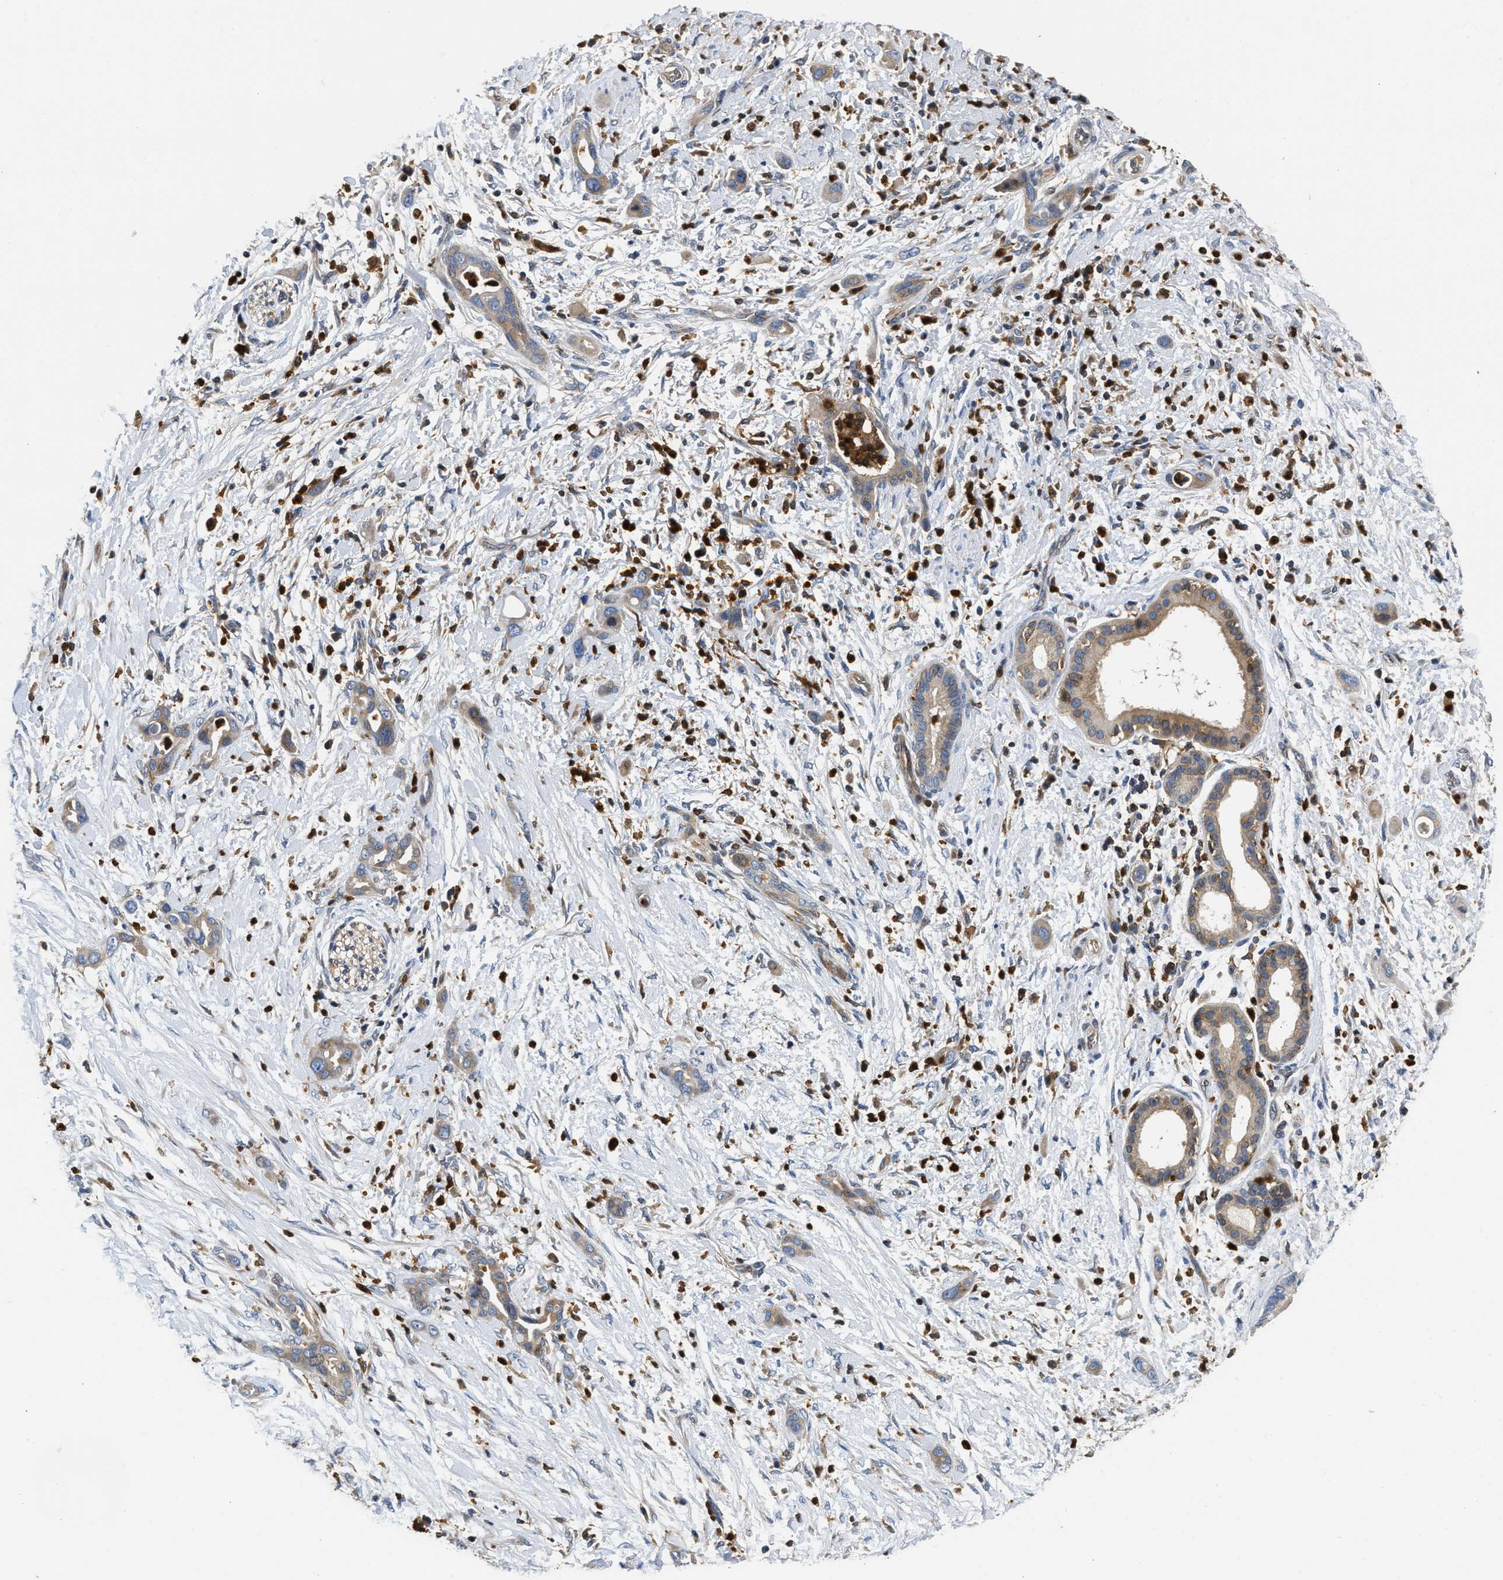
{"staining": {"intensity": "weak", "quantity": ">75%", "location": "cytoplasmic/membranous"}, "tissue": "pancreatic cancer", "cell_type": "Tumor cells", "image_type": "cancer", "snomed": [{"axis": "morphology", "description": "Adenocarcinoma, NOS"}, {"axis": "topography", "description": "Pancreas"}], "caption": "Immunohistochemistry histopathology image of neoplastic tissue: human adenocarcinoma (pancreatic) stained using IHC shows low levels of weak protein expression localized specifically in the cytoplasmic/membranous of tumor cells, appearing as a cytoplasmic/membranous brown color.", "gene": "OSTF1", "patient": {"sex": "male", "age": 59}}